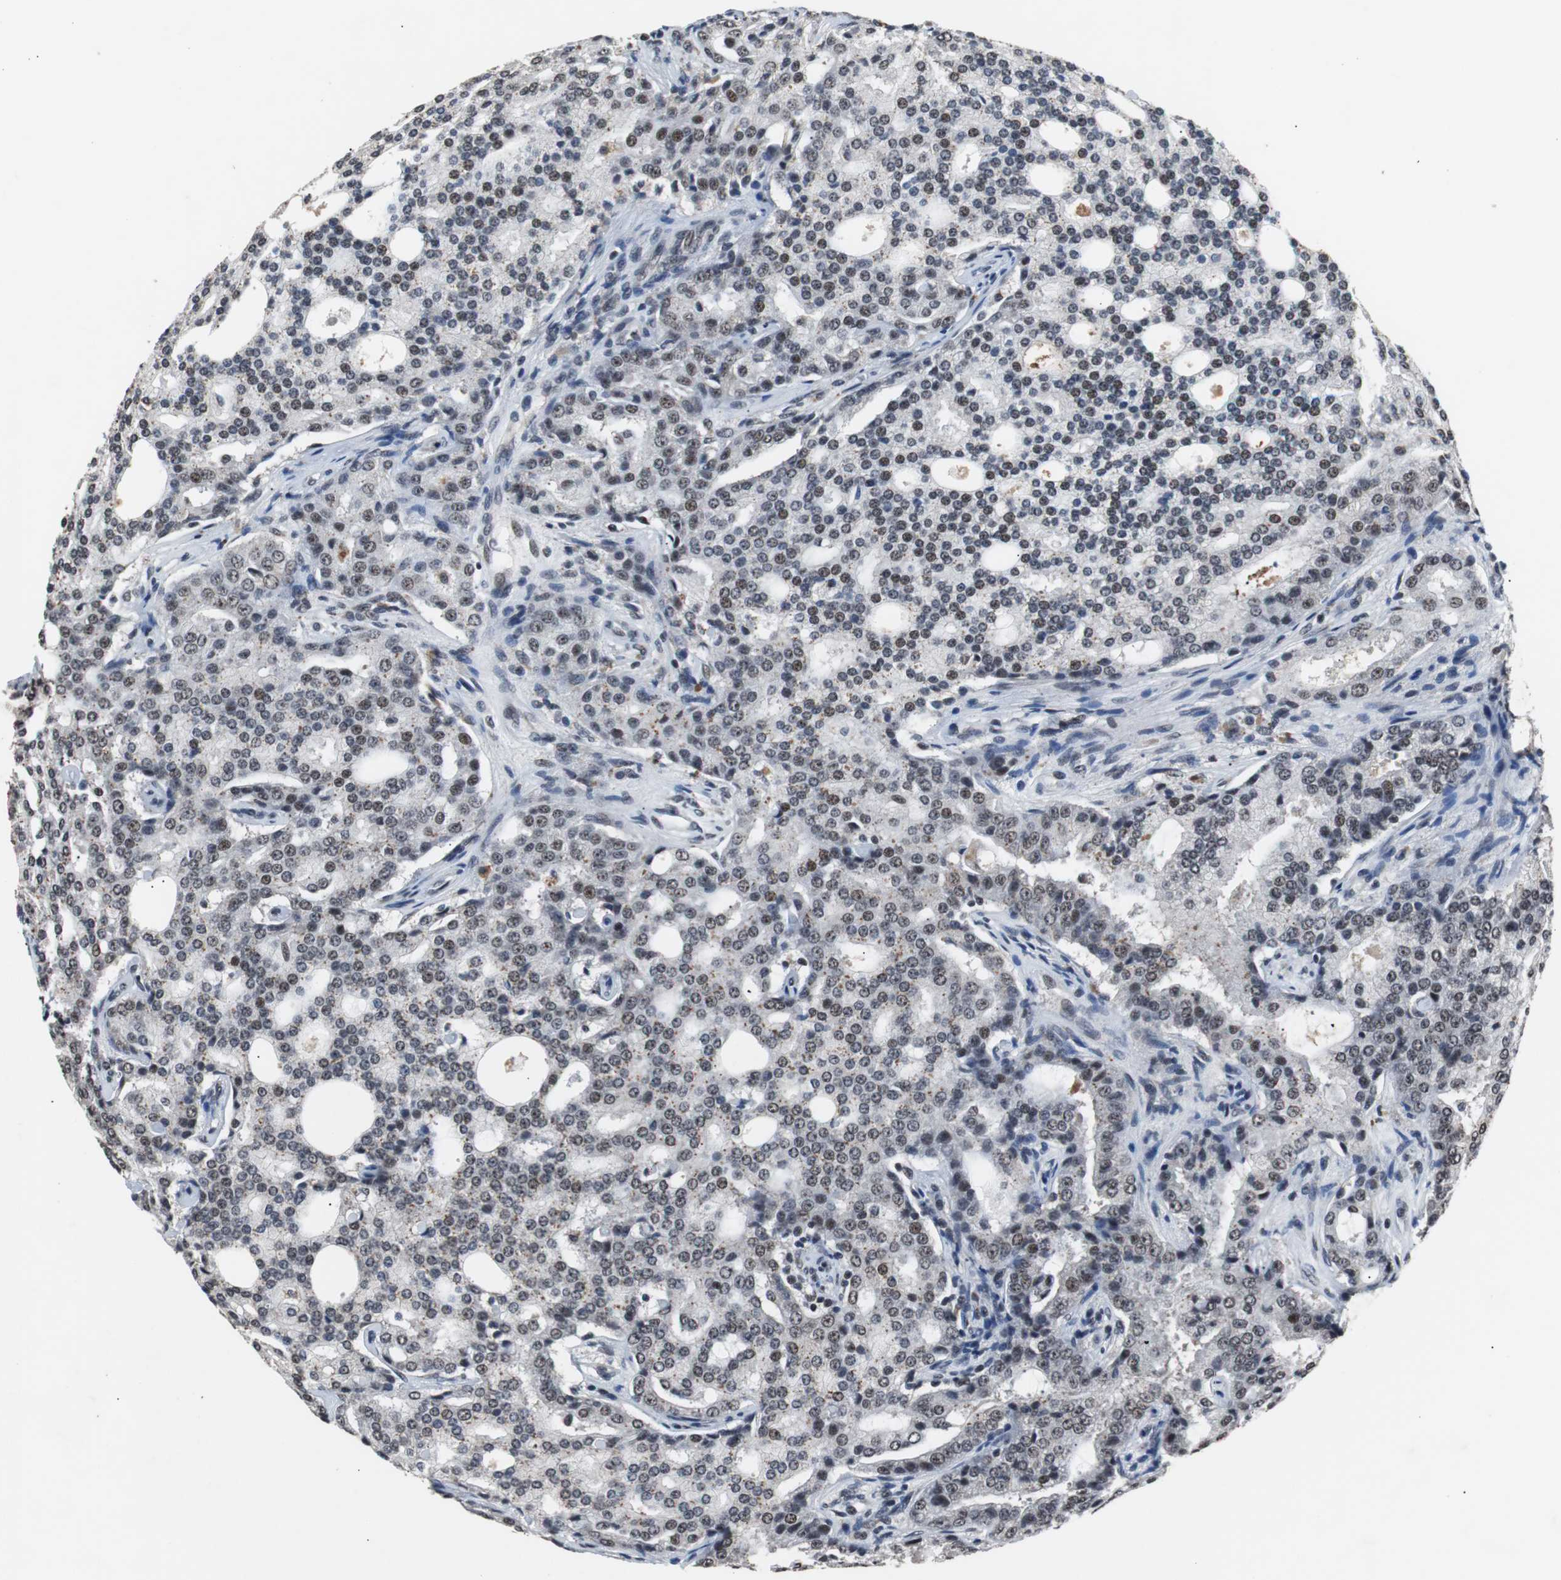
{"staining": {"intensity": "weak", "quantity": "<25%", "location": "nuclear"}, "tissue": "prostate cancer", "cell_type": "Tumor cells", "image_type": "cancer", "snomed": [{"axis": "morphology", "description": "Adenocarcinoma, High grade"}, {"axis": "topography", "description": "Prostate"}], "caption": "Prostate cancer (high-grade adenocarcinoma) was stained to show a protein in brown. There is no significant positivity in tumor cells.", "gene": "USP28", "patient": {"sex": "male", "age": 72}}